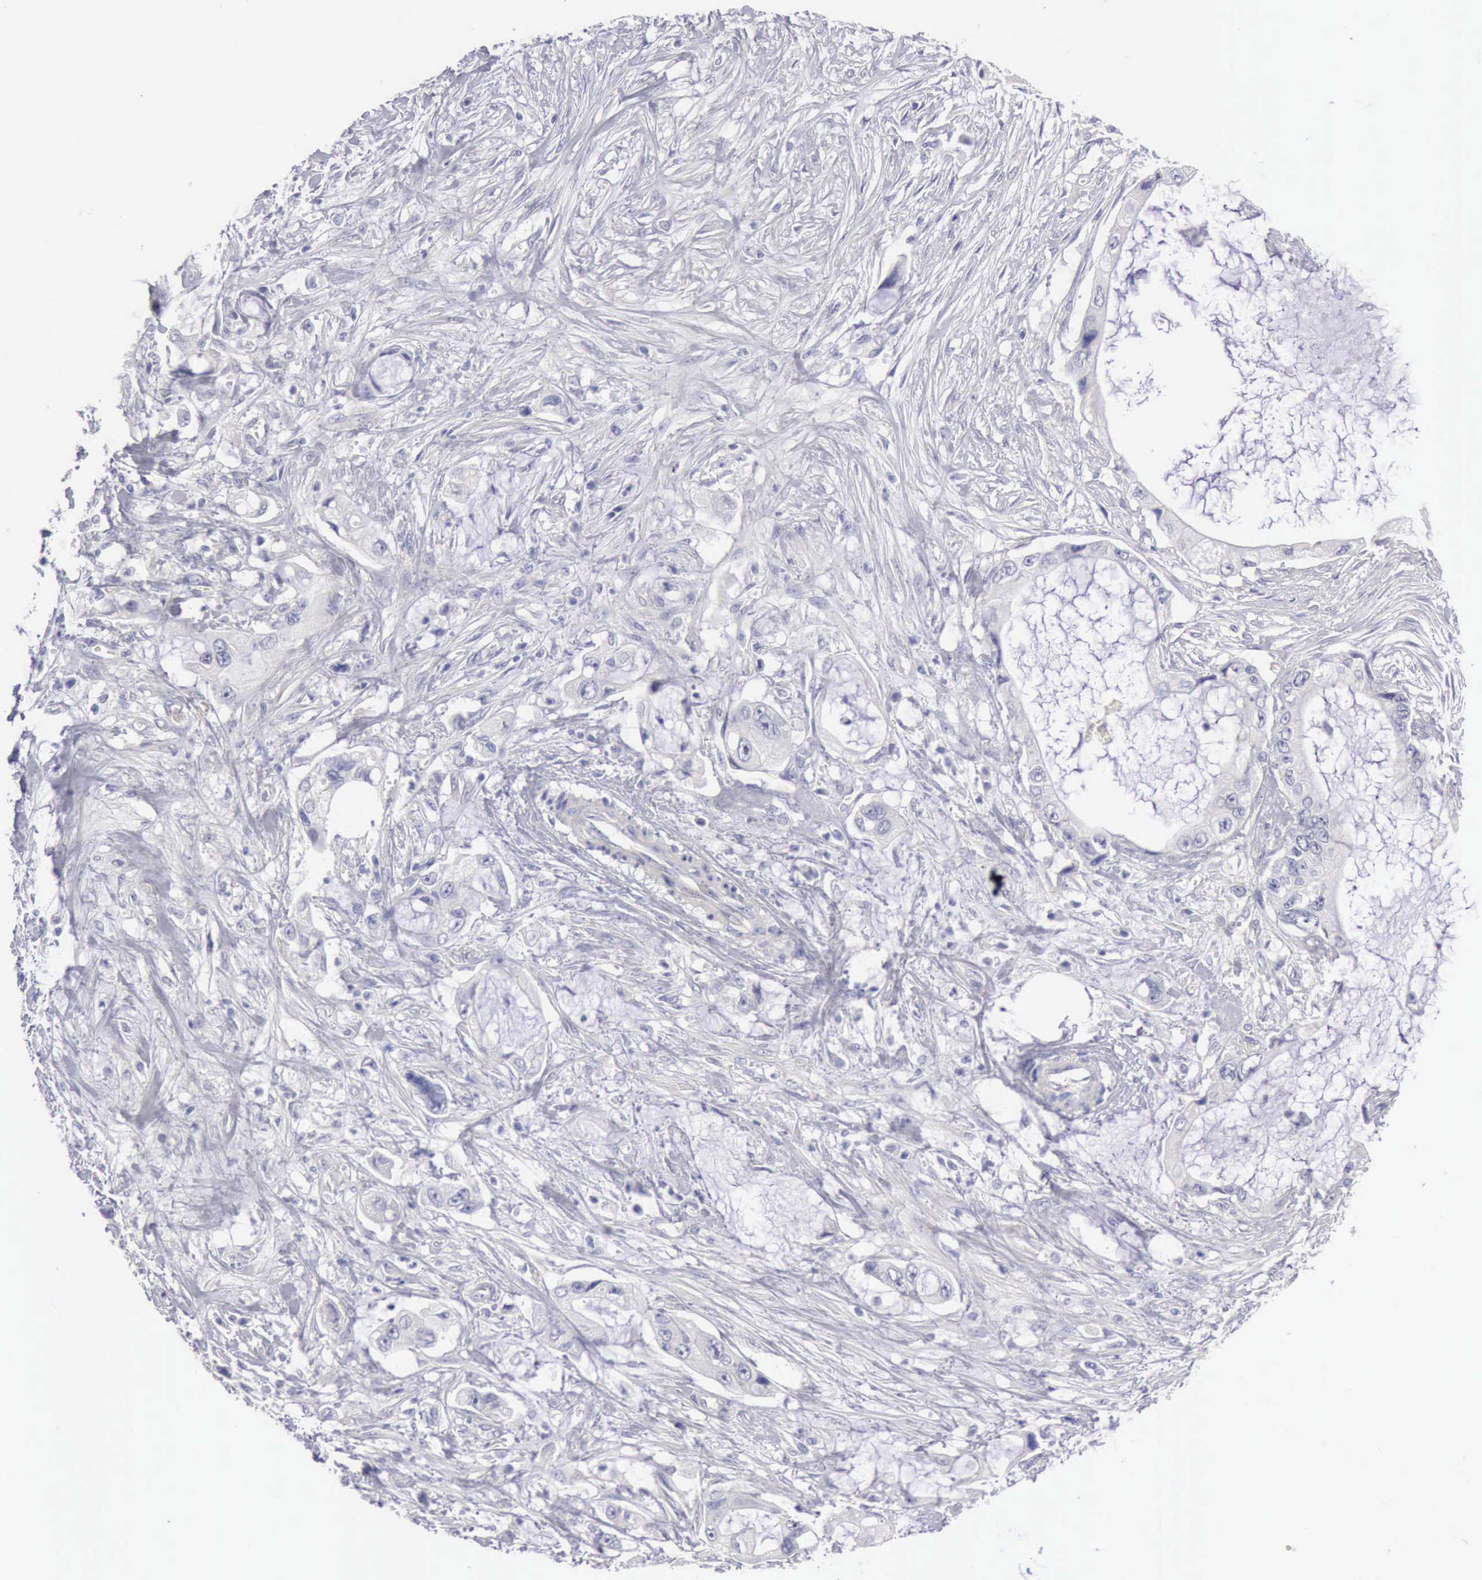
{"staining": {"intensity": "negative", "quantity": "none", "location": "none"}, "tissue": "pancreatic cancer", "cell_type": "Tumor cells", "image_type": "cancer", "snomed": [{"axis": "morphology", "description": "Adenocarcinoma, NOS"}, {"axis": "topography", "description": "Pancreas"}, {"axis": "topography", "description": "Stomach, upper"}], "caption": "This is a micrograph of IHC staining of pancreatic cancer (adenocarcinoma), which shows no expression in tumor cells. (DAB IHC visualized using brightfield microscopy, high magnification).", "gene": "APP", "patient": {"sex": "male", "age": 77}}